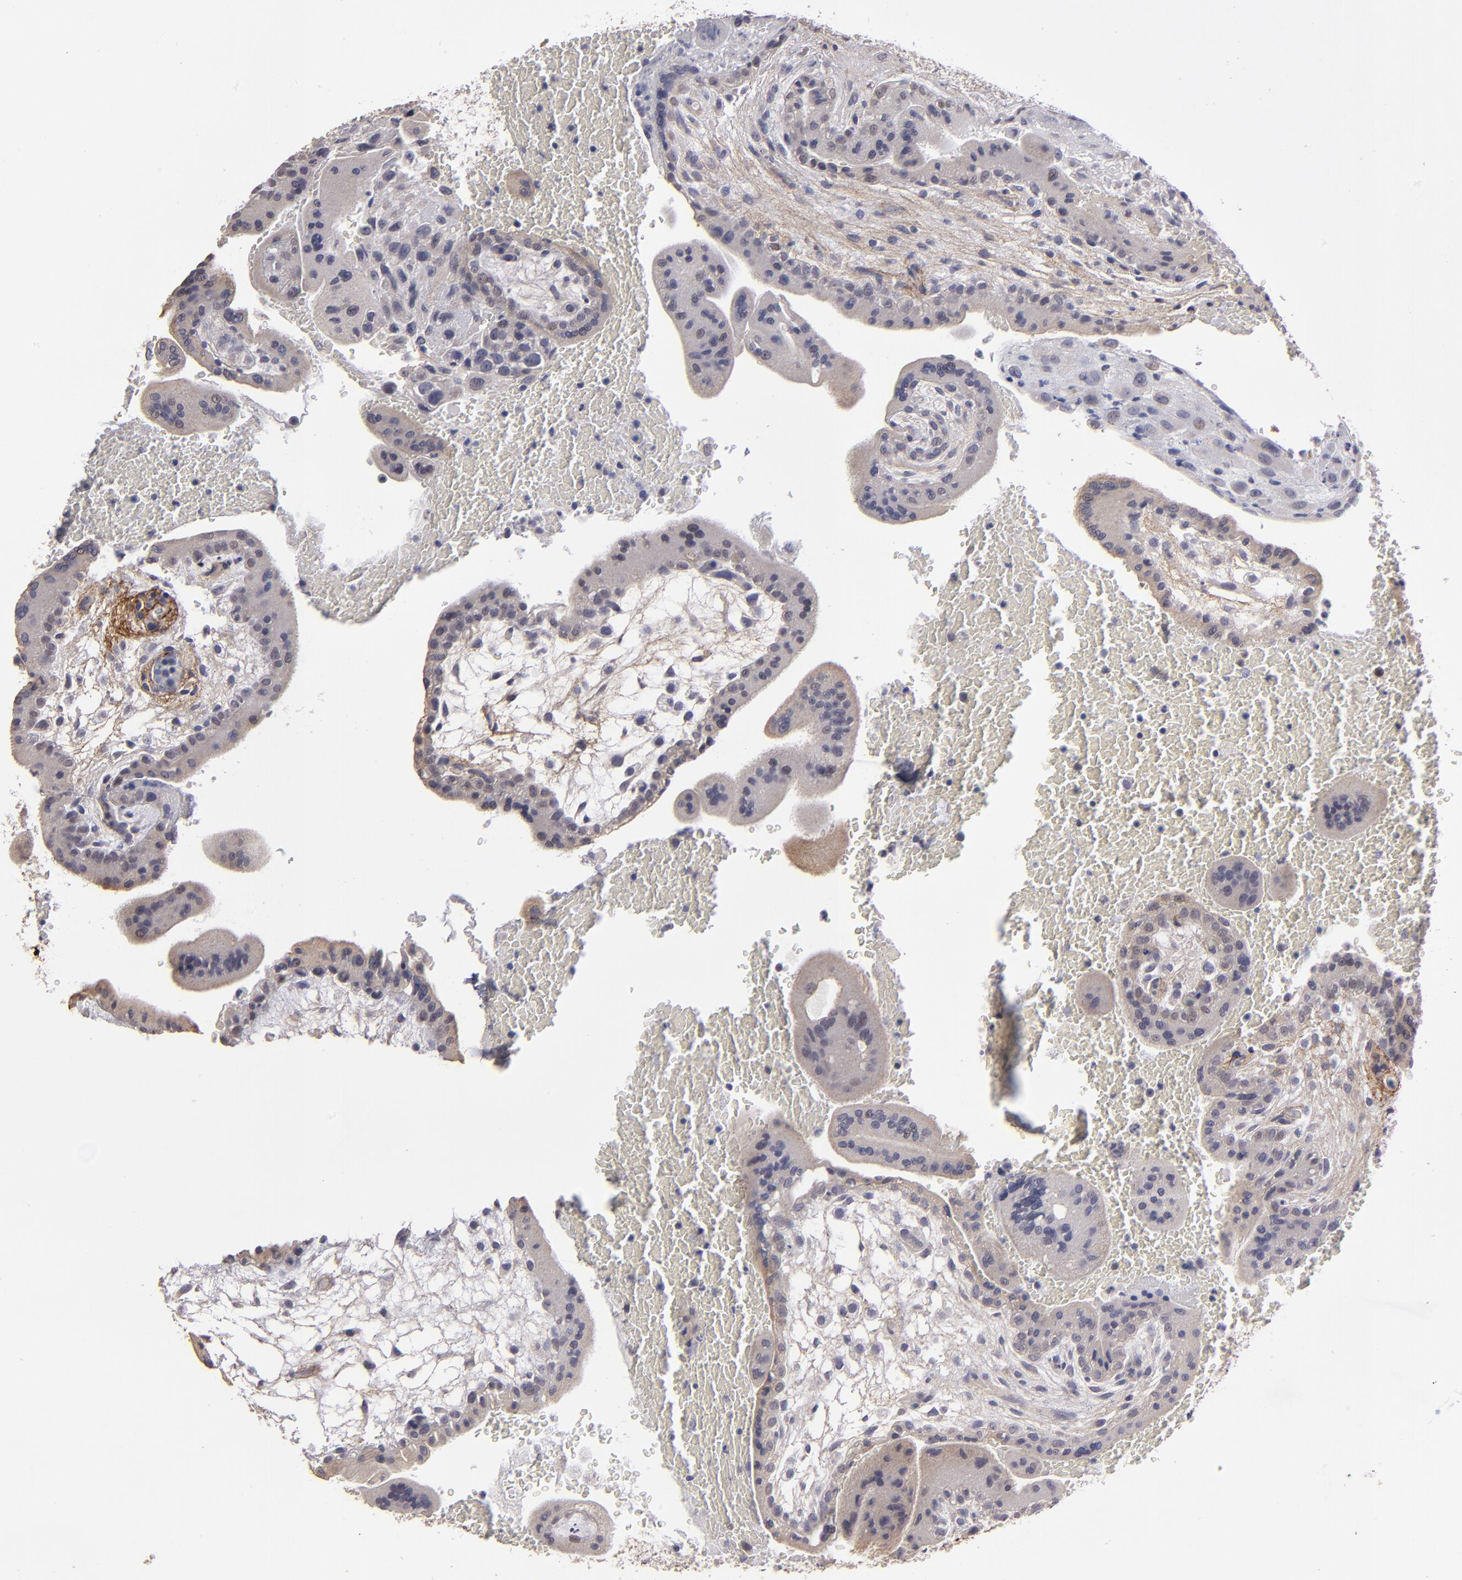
{"staining": {"intensity": "negative", "quantity": "none", "location": "none"}, "tissue": "placenta", "cell_type": "Decidual cells", "image_type": "normal", "snomed": [{"axis": "morphology", "description": "Normal tissue, NOS"}, {"axis": "topography", "description": "Placenta"}], "caption": "This histopathology image is of normal placenta stained with IHC to label a protein in brown with the nuclei are counter-stained blue. There is no positivity in decidual cells. The staining is performed using DAB brown chromogen with nuclei counter-stained in using hematoxylin.", "gene": "ZNF175", "patient": {"sex": "female", "age": 35}}